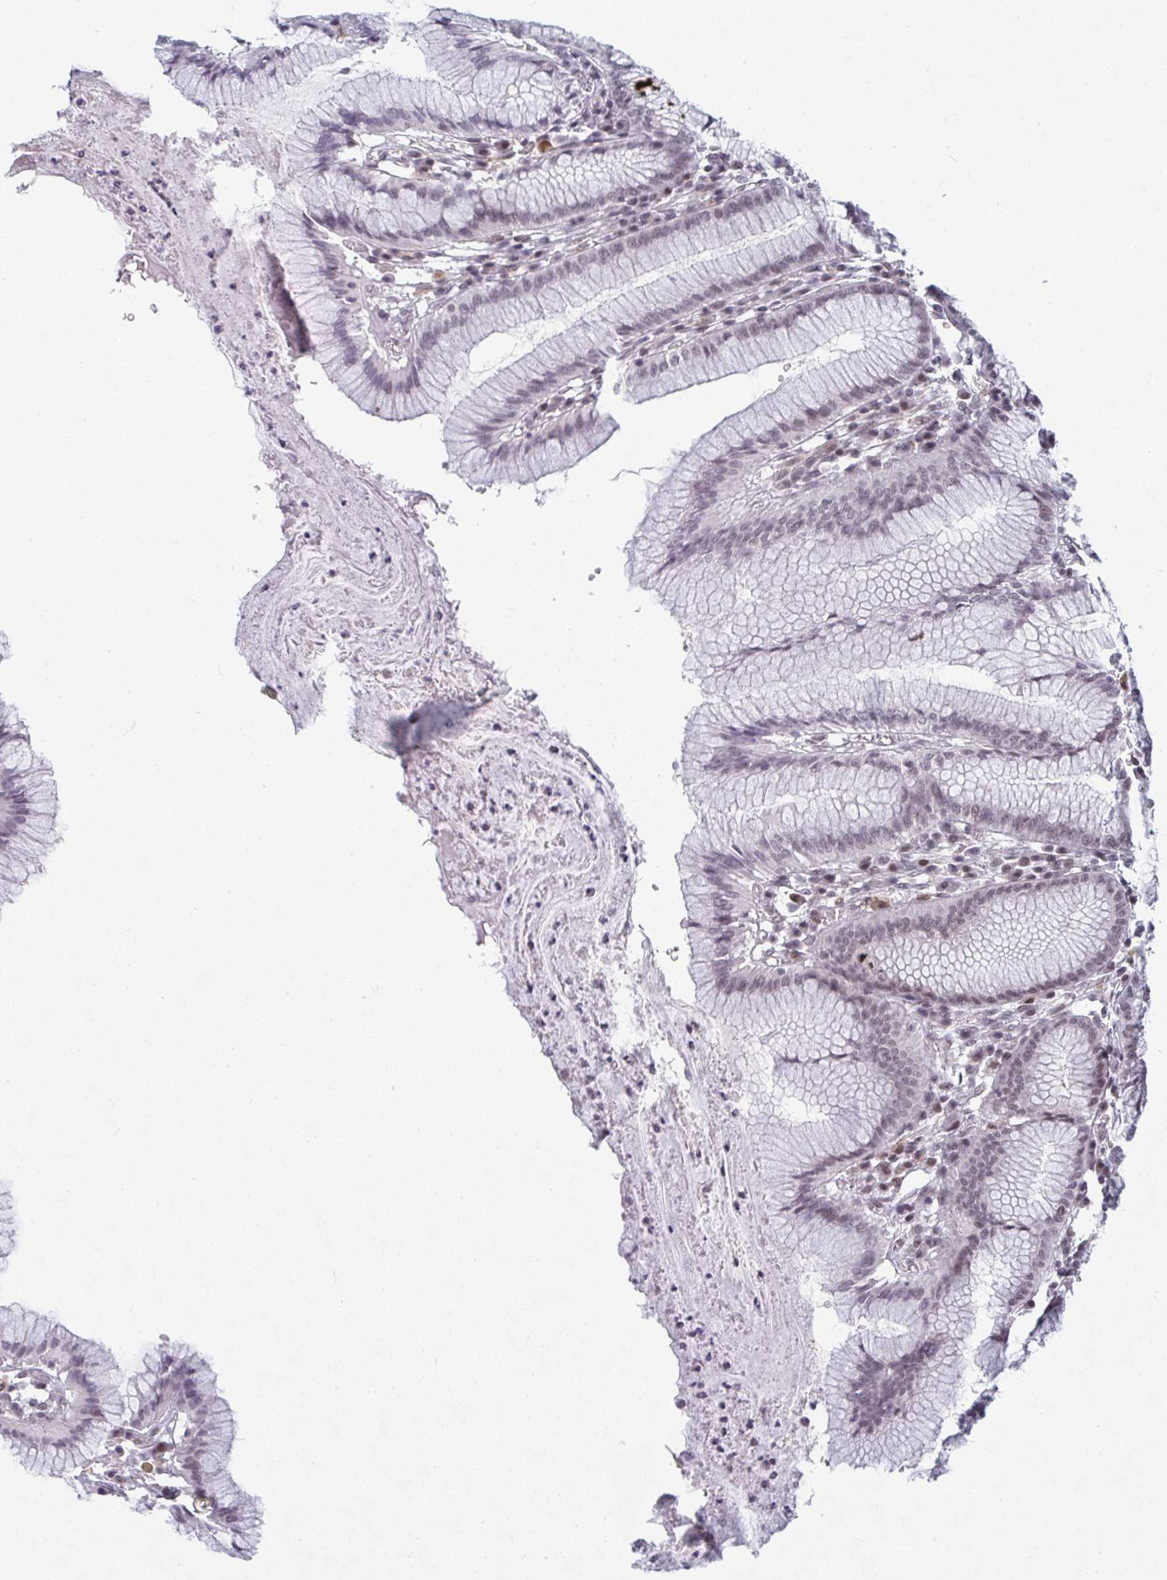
{"staining": {"intensity": "moderate", "quantity": "25%-75%", "location": "nuclear"}, "tissue": "stomach", "cell_type": "Glandular cells", "image_type": "normal", "snomed": [{"axis": "morphology", "description": "Normal tissue, NOS"}, {"axis": "topography", "description": "Stomach"}], "caption": "Moderate nuclear positivity for a protein is appreciated in approximately 25%-75% of glandular cells of normal stomach using IHC.", "gene": "ATF1", "patient": {"sex": "male", "age": 55}}